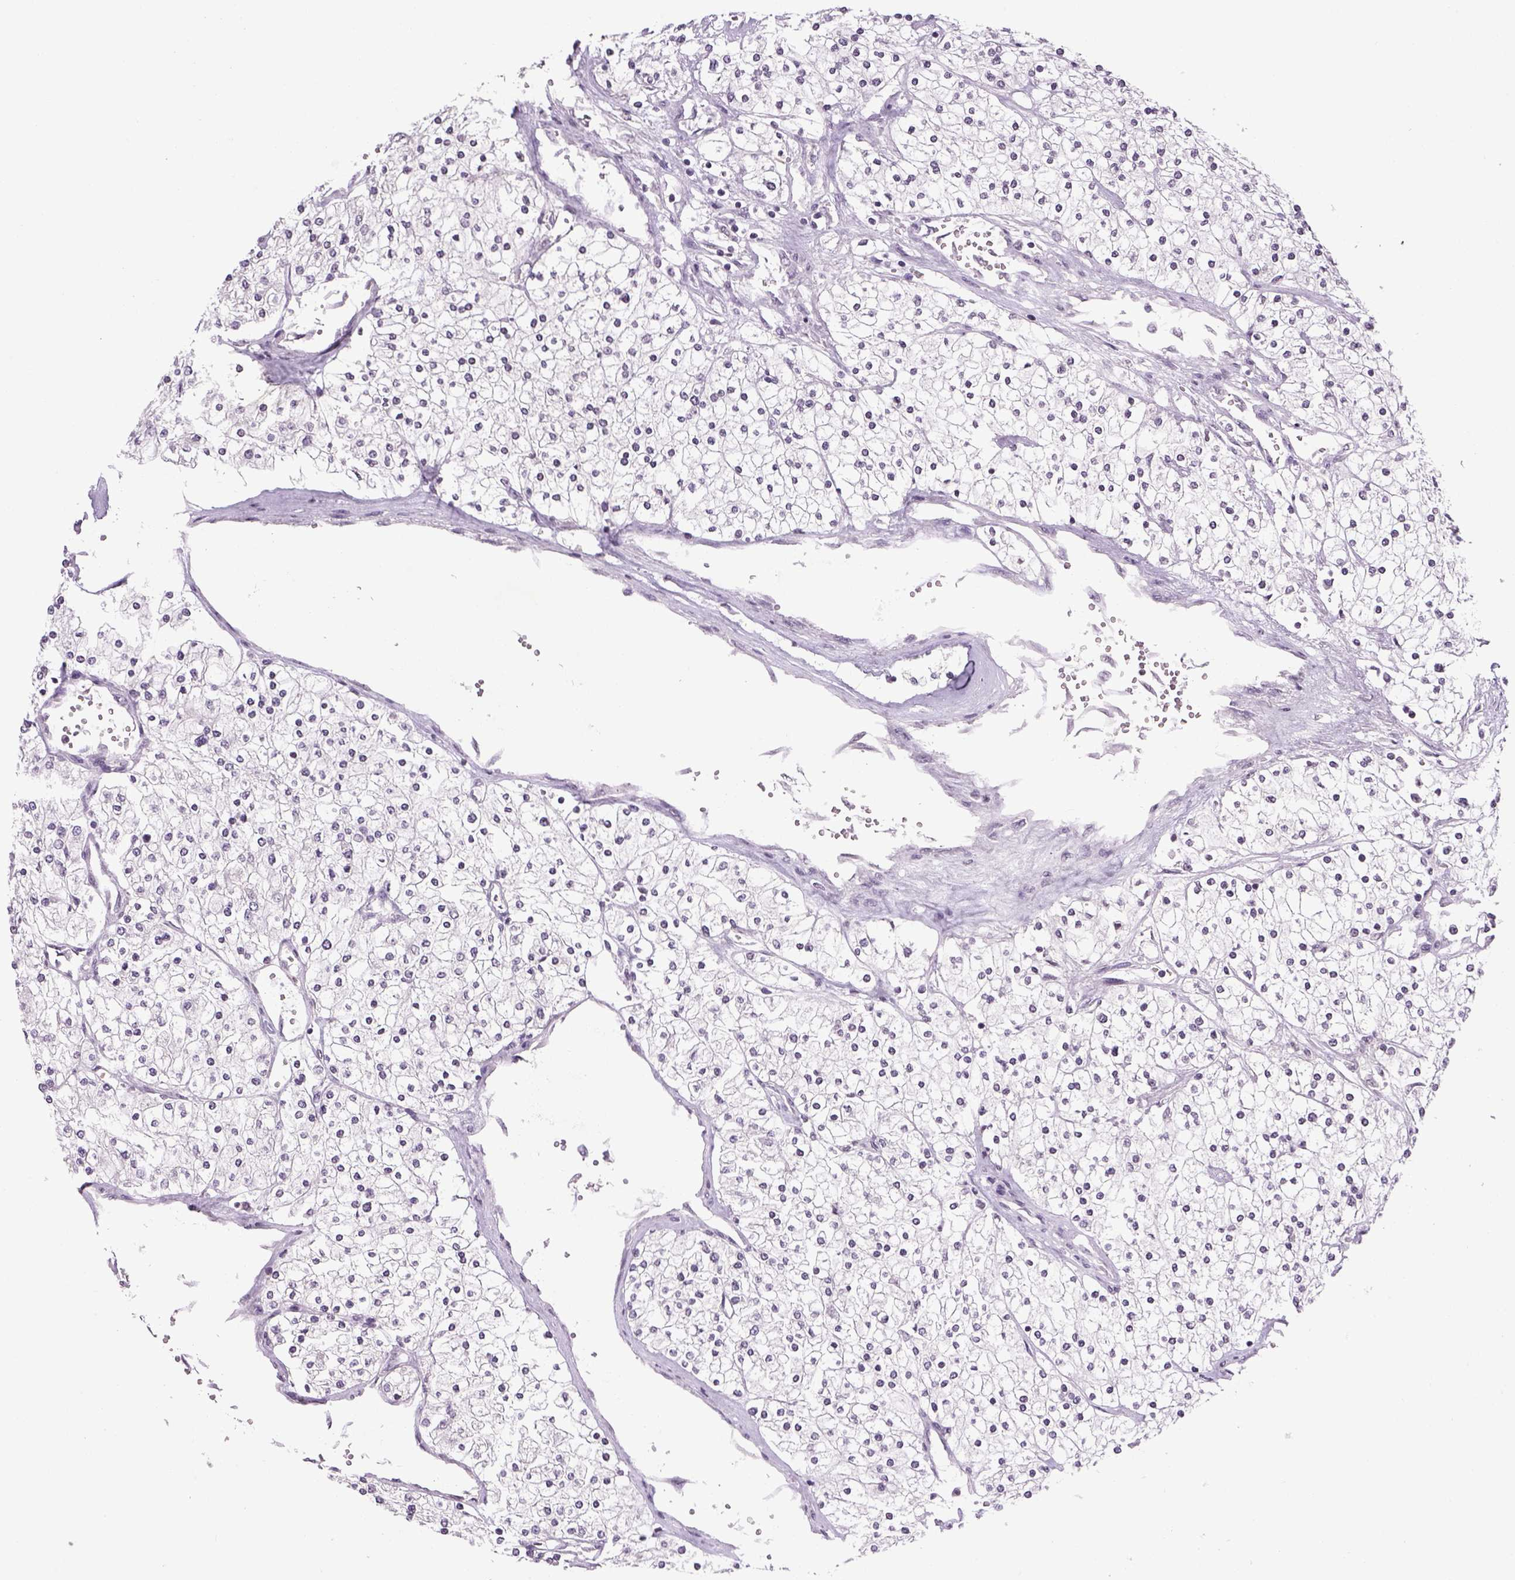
{"staining": {"intensity": "negative", "quantity": "none", "location": "none"}, "tissue": "renal cancer", "cell_type": "Tumor cells", "image_type": "cancer", "snomed": [{"axis": "morphology", "description": "Adenocarcinoma, NOS"}, {"axis": "topography", "description": "Kidney"}], "caption": "Tumor cells show no significant positivity in adenocarcinoma (renal).", "gene": "PRRT1", "patient": {"sex": "male", "age": 80}}